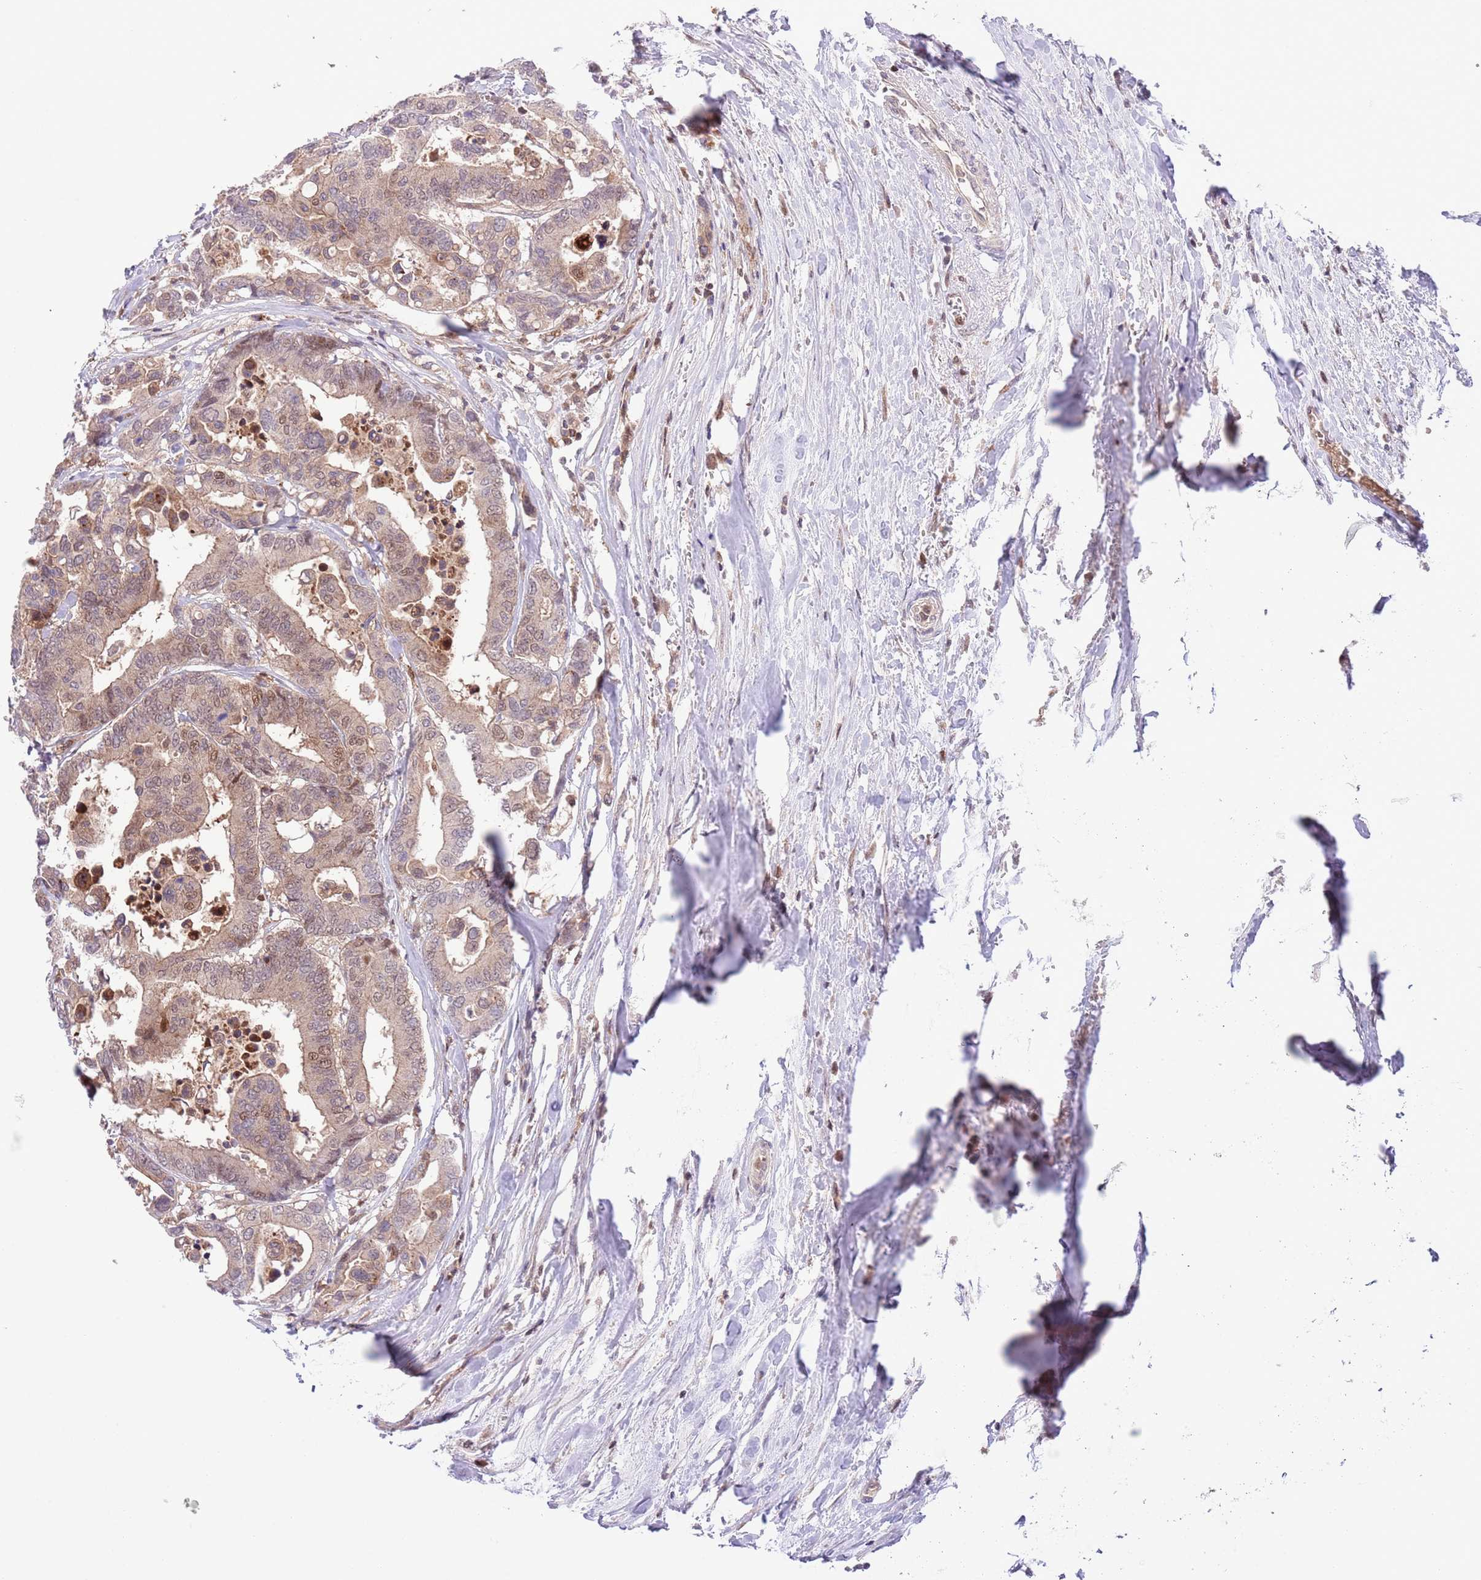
{"staining": {"intensity": "weak", "quantity": ">75%", "location": "cytoplasmic/membranous,nuclear"}, "tissue": "colorectal cancer", "cell_type": "Tumor cells", "image_type": "cancer", "snomed": [{"axis": "morphology", "description": "Normal tissue, NOS"}, {"axis": "morphology", "description": "Adenocarcinoma, NOS"}, {"axis": "topography", "description": "Colon"}], "caption": "Weak cytoplasmic/membranous and nuclear positivity is appreciated in about >75% of tumor cells in colorectal cancer. (DAB = brown stain, brightfield microscopy at high magnification).", "gene": "HDHD2", "patient": {"sex": "male", "age": 82}}